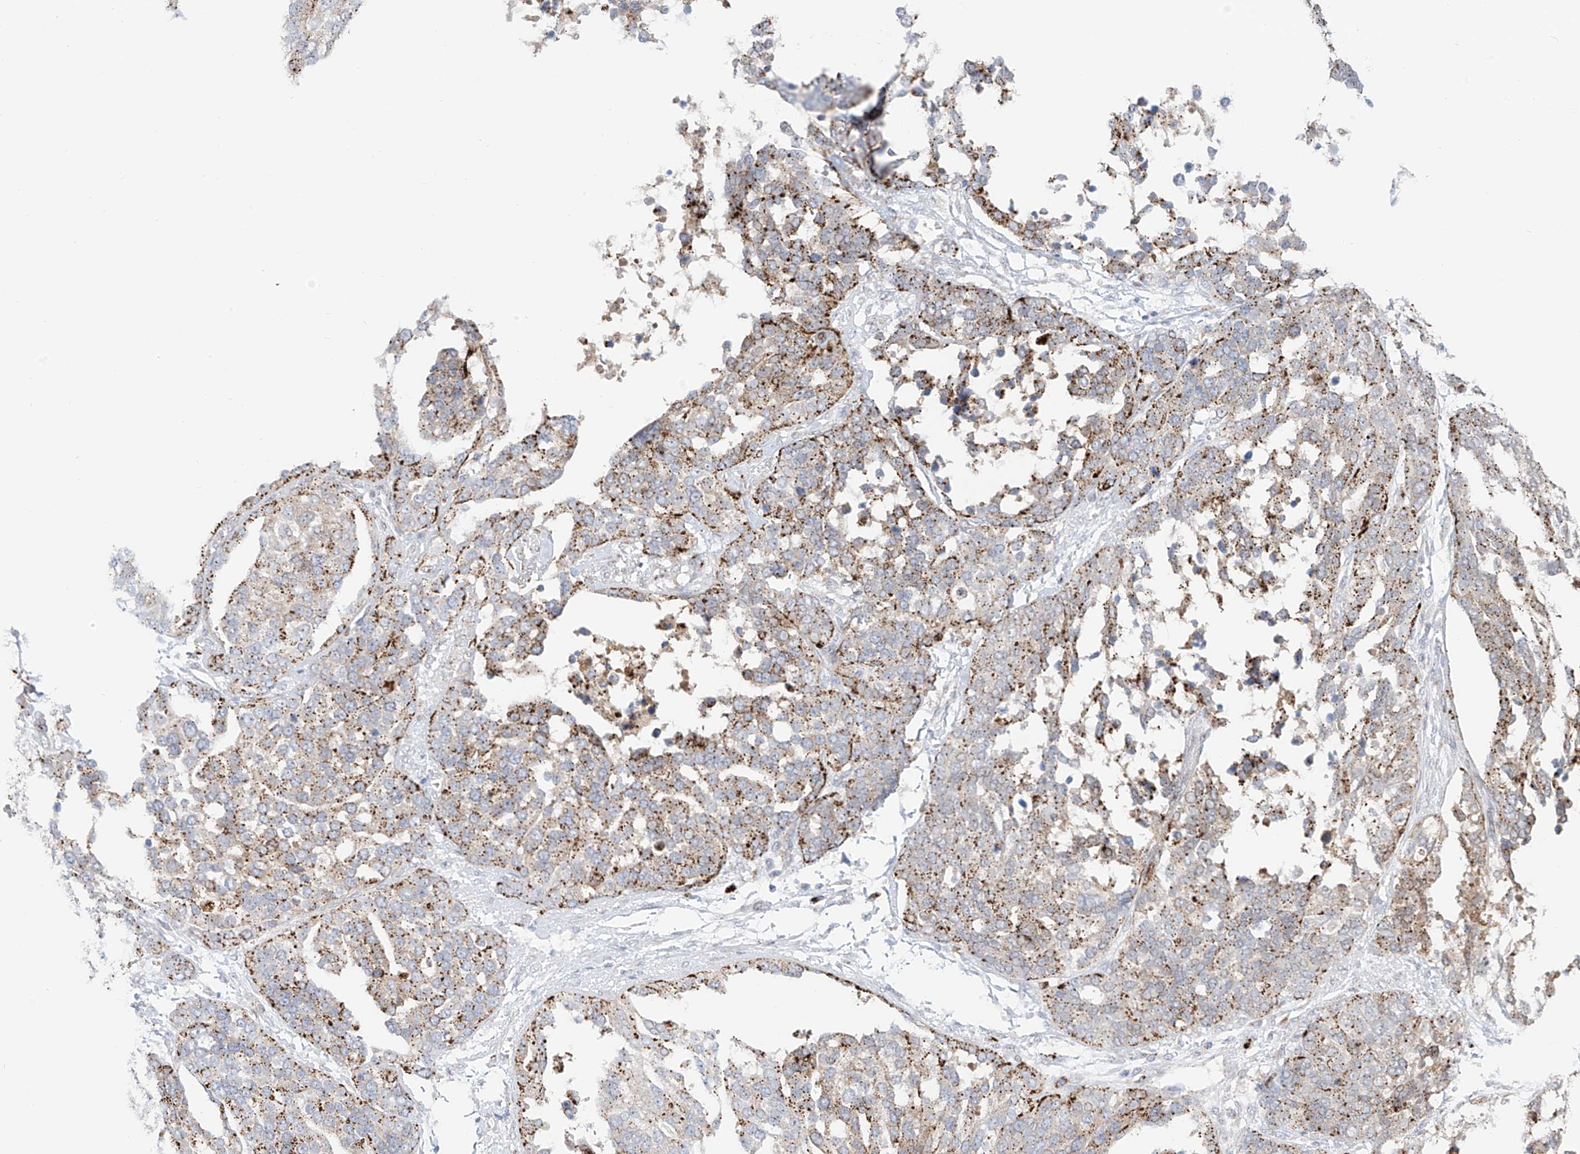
{"staining": {"intensity": "moderate", "quantity": ">75%", "location": "cytoplasmic/membranous"}, "tissue": "ovarian cancer", "cell_type": "Tumor cells", "image_type": "cancer", "snomed": [{"axis": "morphology", "description": "Cystadenocarcinoma, serous, NOS"}, {"axis": "topography", "description": "Ovary"}], "caption": "This is an image of IHC staining of serous cystadenocarcinoma (ovarian), which shows moderate expression in the cytoplasmic/membranous of tumor cells.", "gene": "PSPH", "patient": {"sex": "female", "age": 44}}